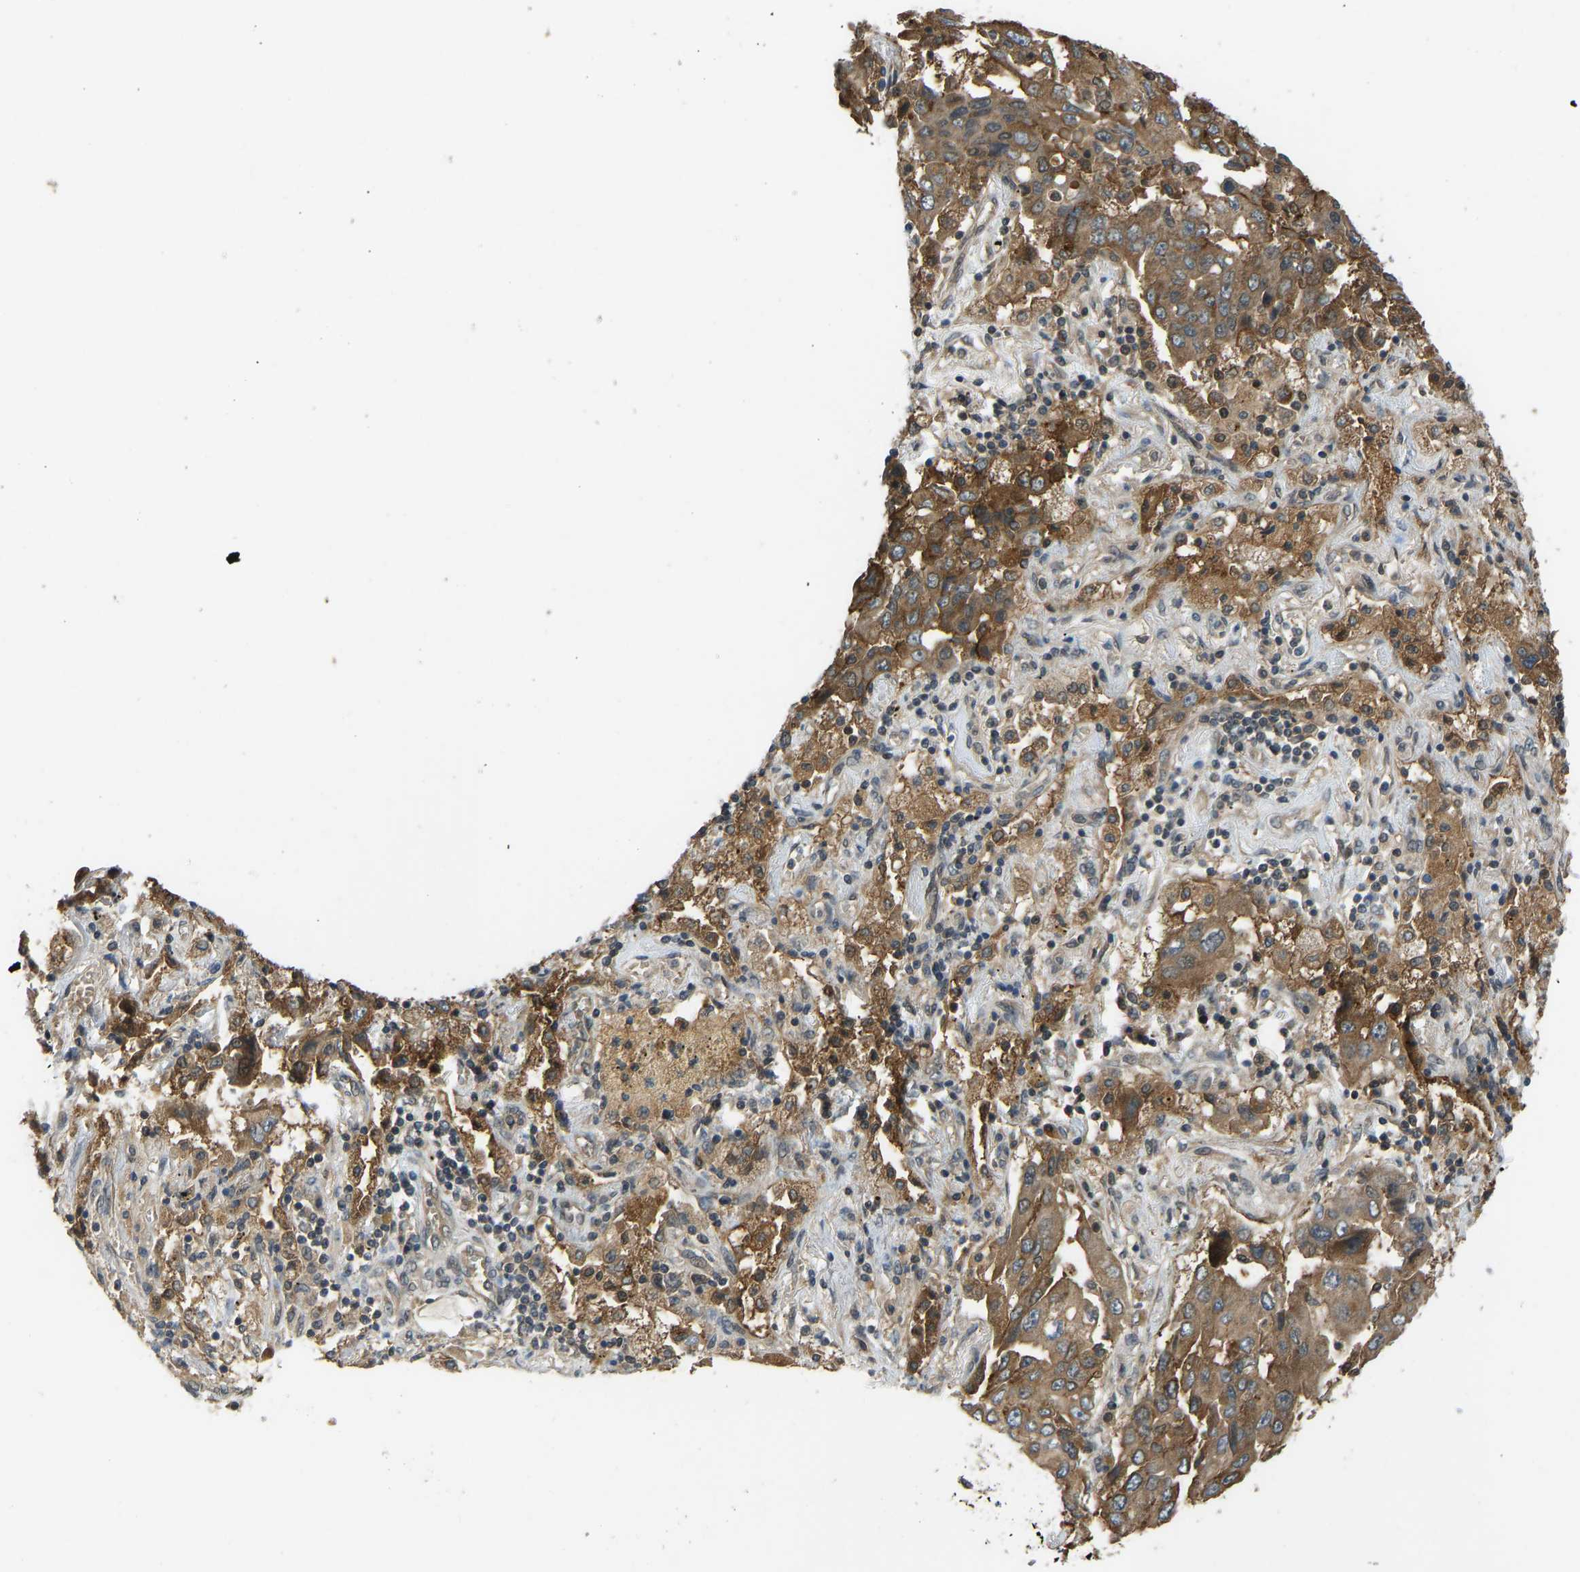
{"staining": {"intensity": "moderate", "quantity": ">75%", "location": "cytoplasmic/membranous"}, "tissue": "lung cancer", "cell_type": "Tumor cells", "image_type": "cancer", "snomed": [{"axis": "morphology", "description": "Adenocarcinoma, NOS"}, {"axis": "topography", "description": "Lung"}], "caption": "Human adenocarcinoma (lung) stained for a protein (brown) displays moderate cytoplasmic/membranous positive staining in about >75% of tumor cells.", "gene": "CCT8", "patient": {"sex": "female", "age": 65}}